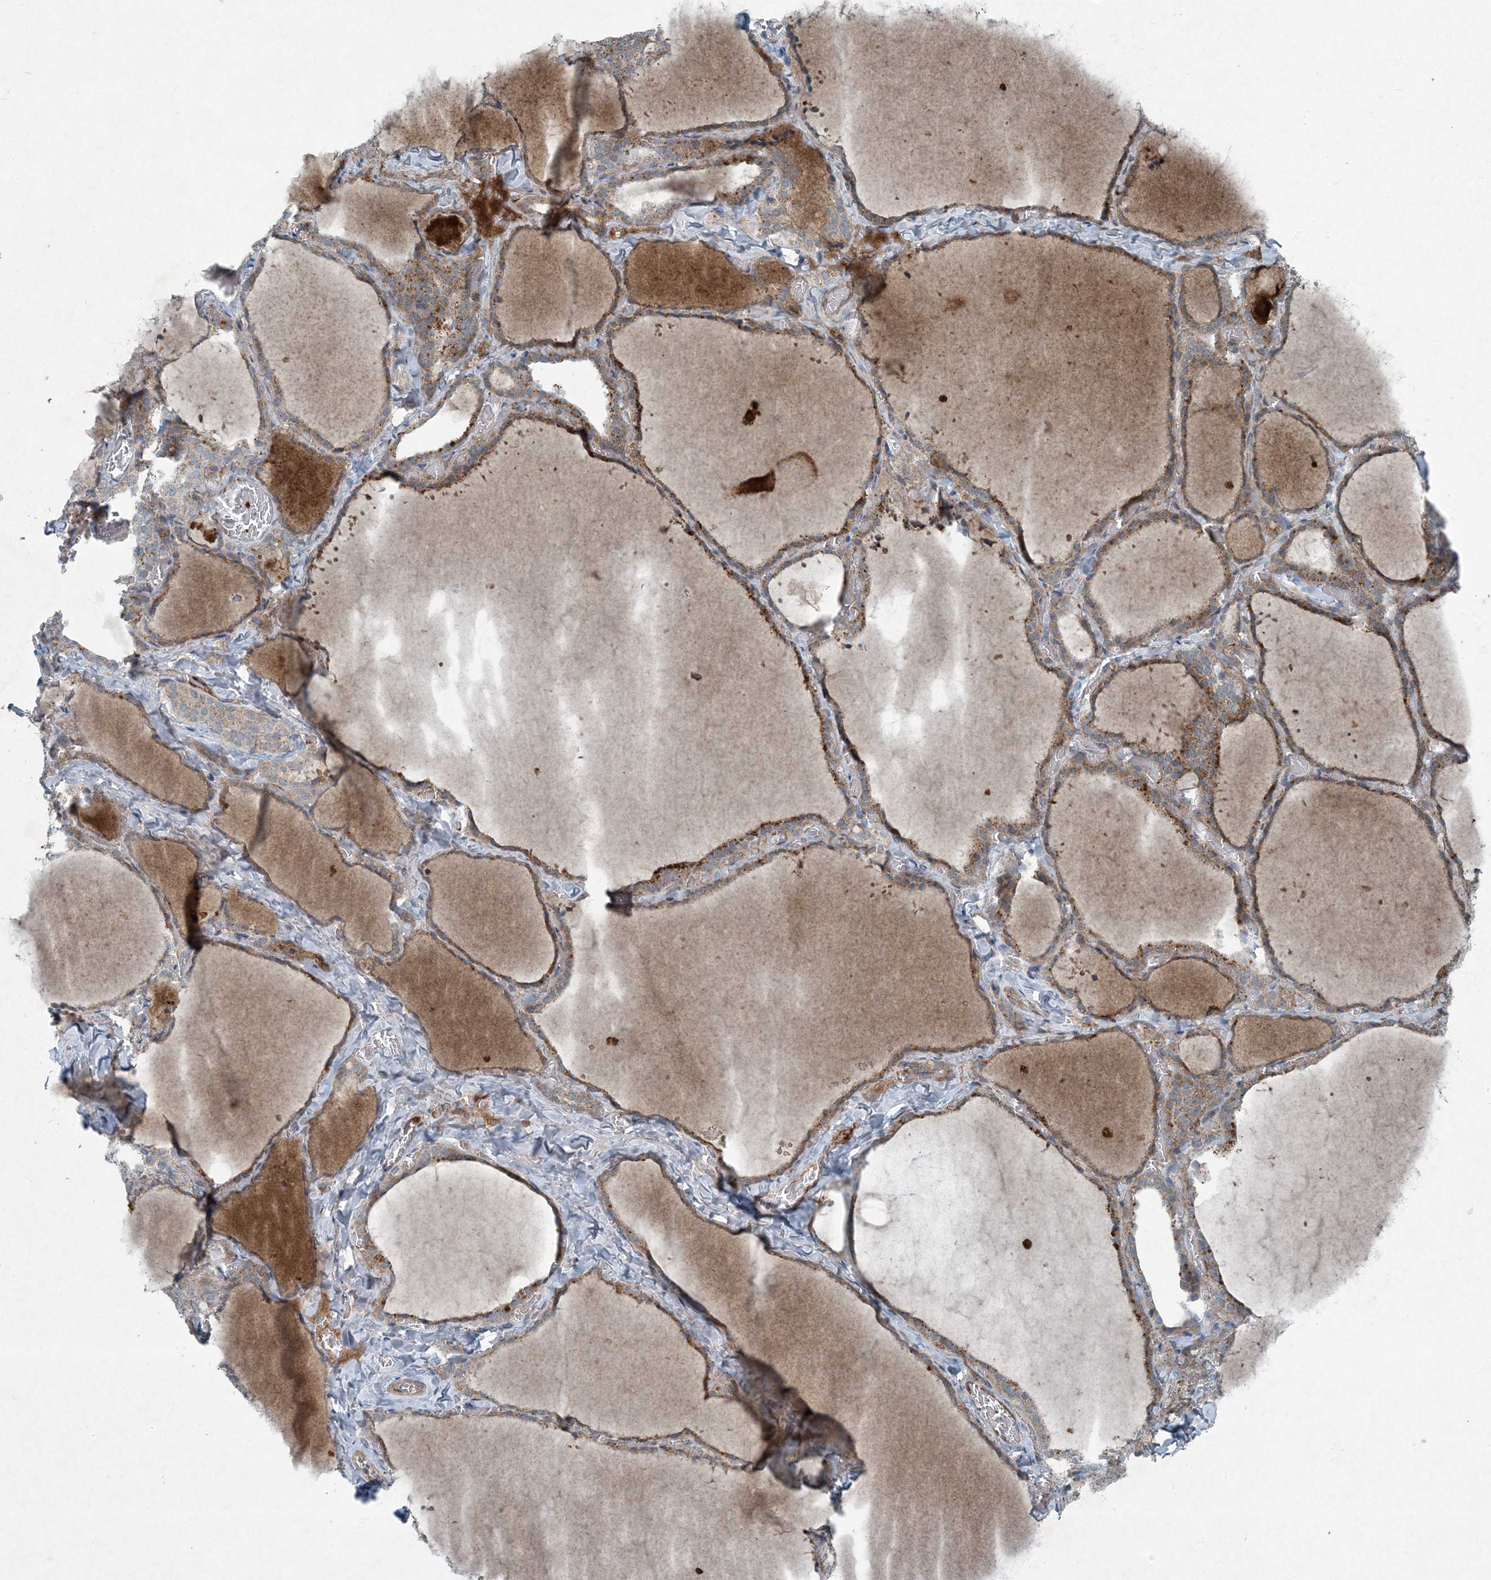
{"staining": {"intensity": "moderate", "quantity": "25%-75%", "location": "cytoplasmic/membranous"}, "tissue": "thyroid gland", "cell_type": "Glandular cells", "image_type": "normal", "snomed": [{"axis": "morphology", "description": "Normal tissue, NOS"}, {"axis": "topography", "description": "Thyroid gland"}], "caption": "DAB (3,3'-diaminobenzidine) immunohistochemical staining of unremarkable human thyroid gland exhibits moderate cytoplasmic/membranous protein staining in about 25%-75% of glandular cells.", "gene": "APOM", "patient": {"sex": "female", "age": 22}}